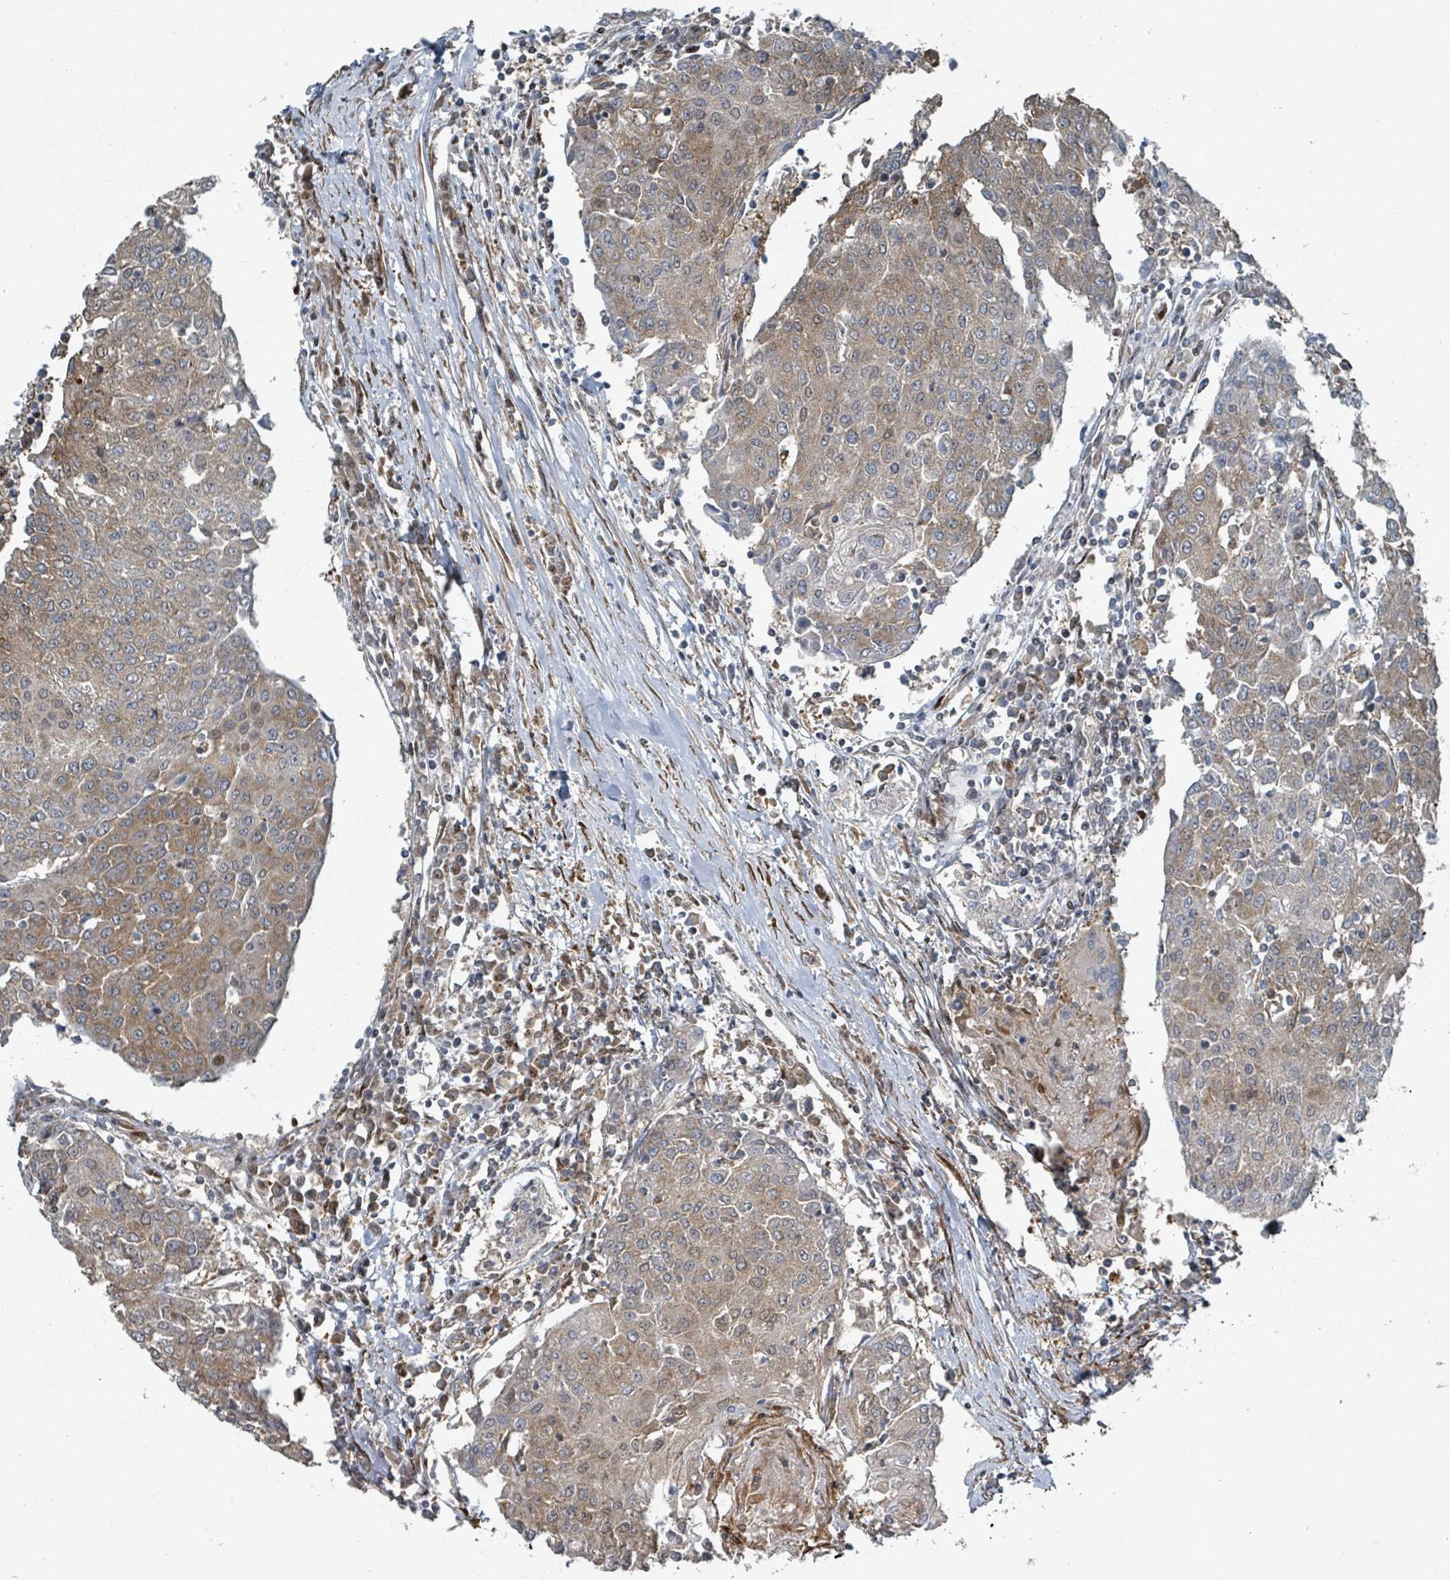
{"staining": {"intensity": "moderate", "quantity": ">75%", "location": "cytoplasmic/membranous"}, "tissue": "urothelial cancer", "cell_type": "Tumor cells", "image_type": "cancer", "snomed": [{"axis": "morphology", "description": "Urothelial carcinoma, High grade"}, {"axis": "topography", "description": "Urinary bladder"}], "caption": "Brown immunohistochemical staining in urothelial cancer displays moderate cytoplasmic/membranous staining in about >75% of tumor cells.", "gene": "RHPN2", "patient": {"sex": "female", "age": 85}}